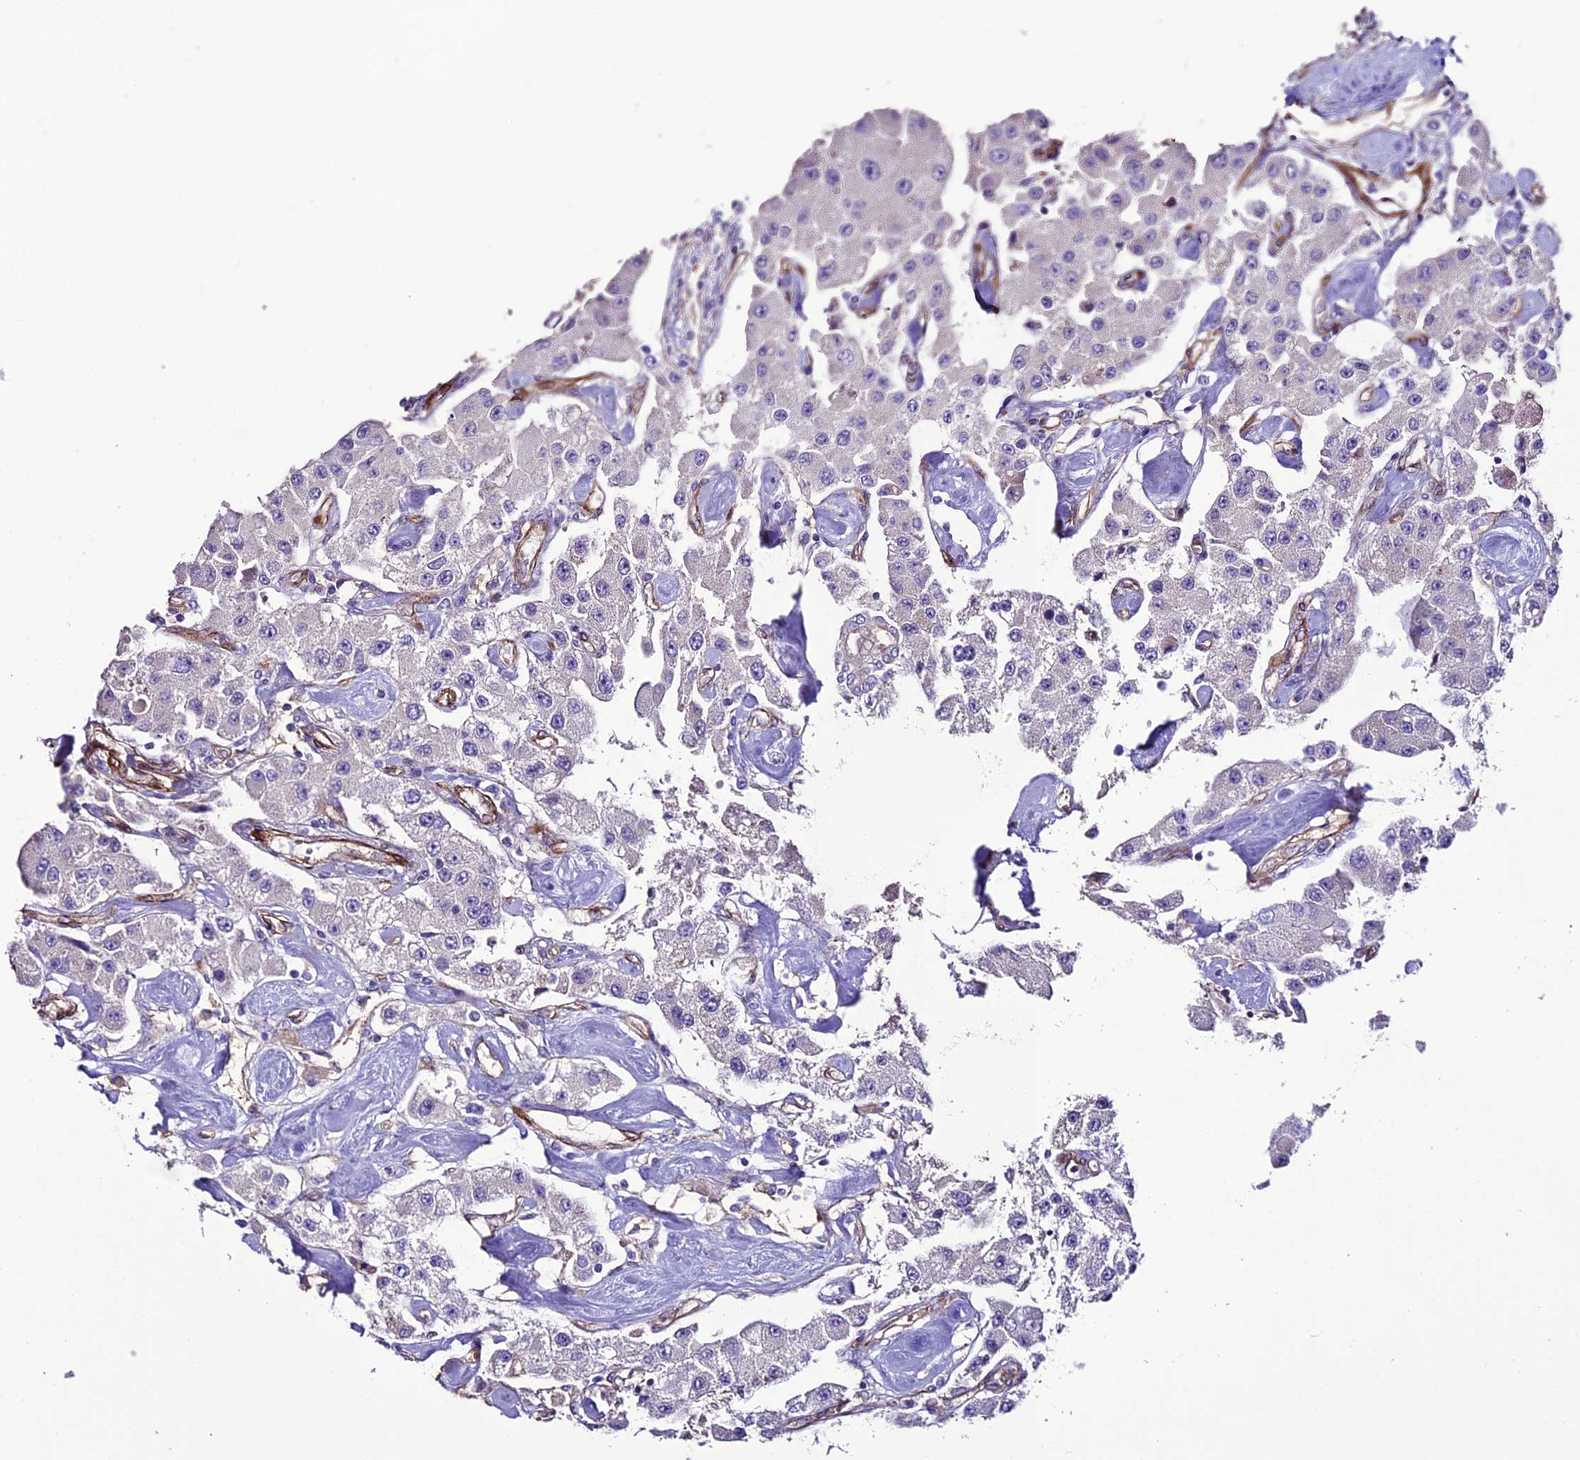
{"staining": {"intensity": "negative", "quantity": "none", "location": "none"}, "tissue": "carcinoid", "cell_type": "Tumor cells", "image_type": "cancer", "snomed": [{"axis": "morphology", "description": "Carcinoid, malignant, NOS"}, {"axis": "topography", "description": "Pancreas"}], "caption": "Immunohistochemistry (IHC) micrograph of neoplastic tissue: carcinoid stained with DAB (3,3'-diaminobenzidine) exhibits no significant protein positivity in tumor cells. (IHC, brightfield microscopy, high magnification).", "gene": "REX1BD", "patient": {"sex": "male", "age": 41}}